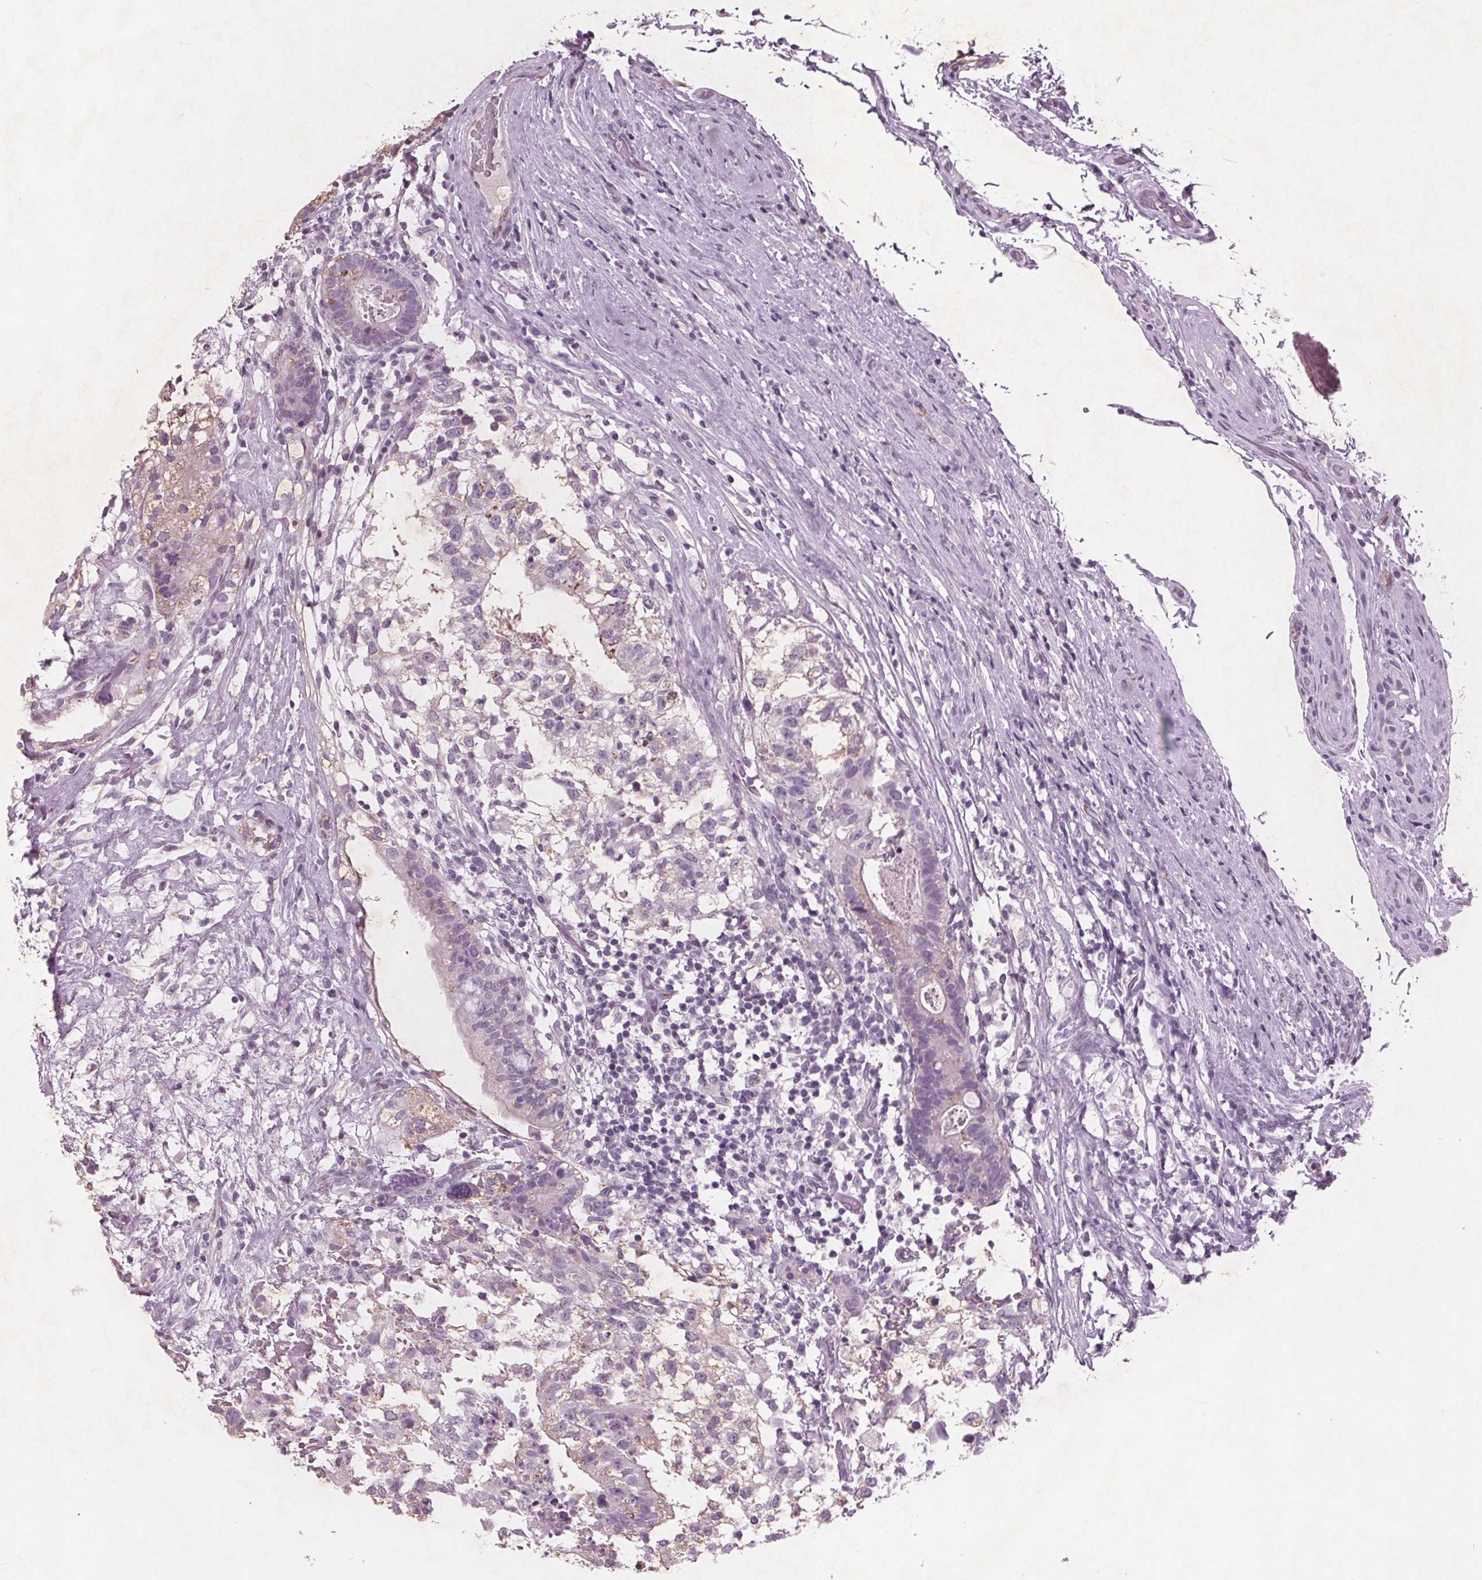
{"staining": {"intensity": "weak", "quantity": "<25%", "location": "cytoplasmic/membranous"}, "tissue": "testis cancer", "cell_type": "Tumor cells", "image_type": "cancer", "snomed": [{"axis": "morphology", "description": "Seminoma, NOS"}, {"axis": "morphology", "description": "Carcinoma, Embryonal, NOS"}, {"axis": "topography", "description": "Testis"}], "caption": "Immunohistochemistry of testis cancer (embryonal carcinoma) demonstrates no staining in tumor cells.", "gene": "PTPN14", "patient": {"sex": "male", "age": 41}}